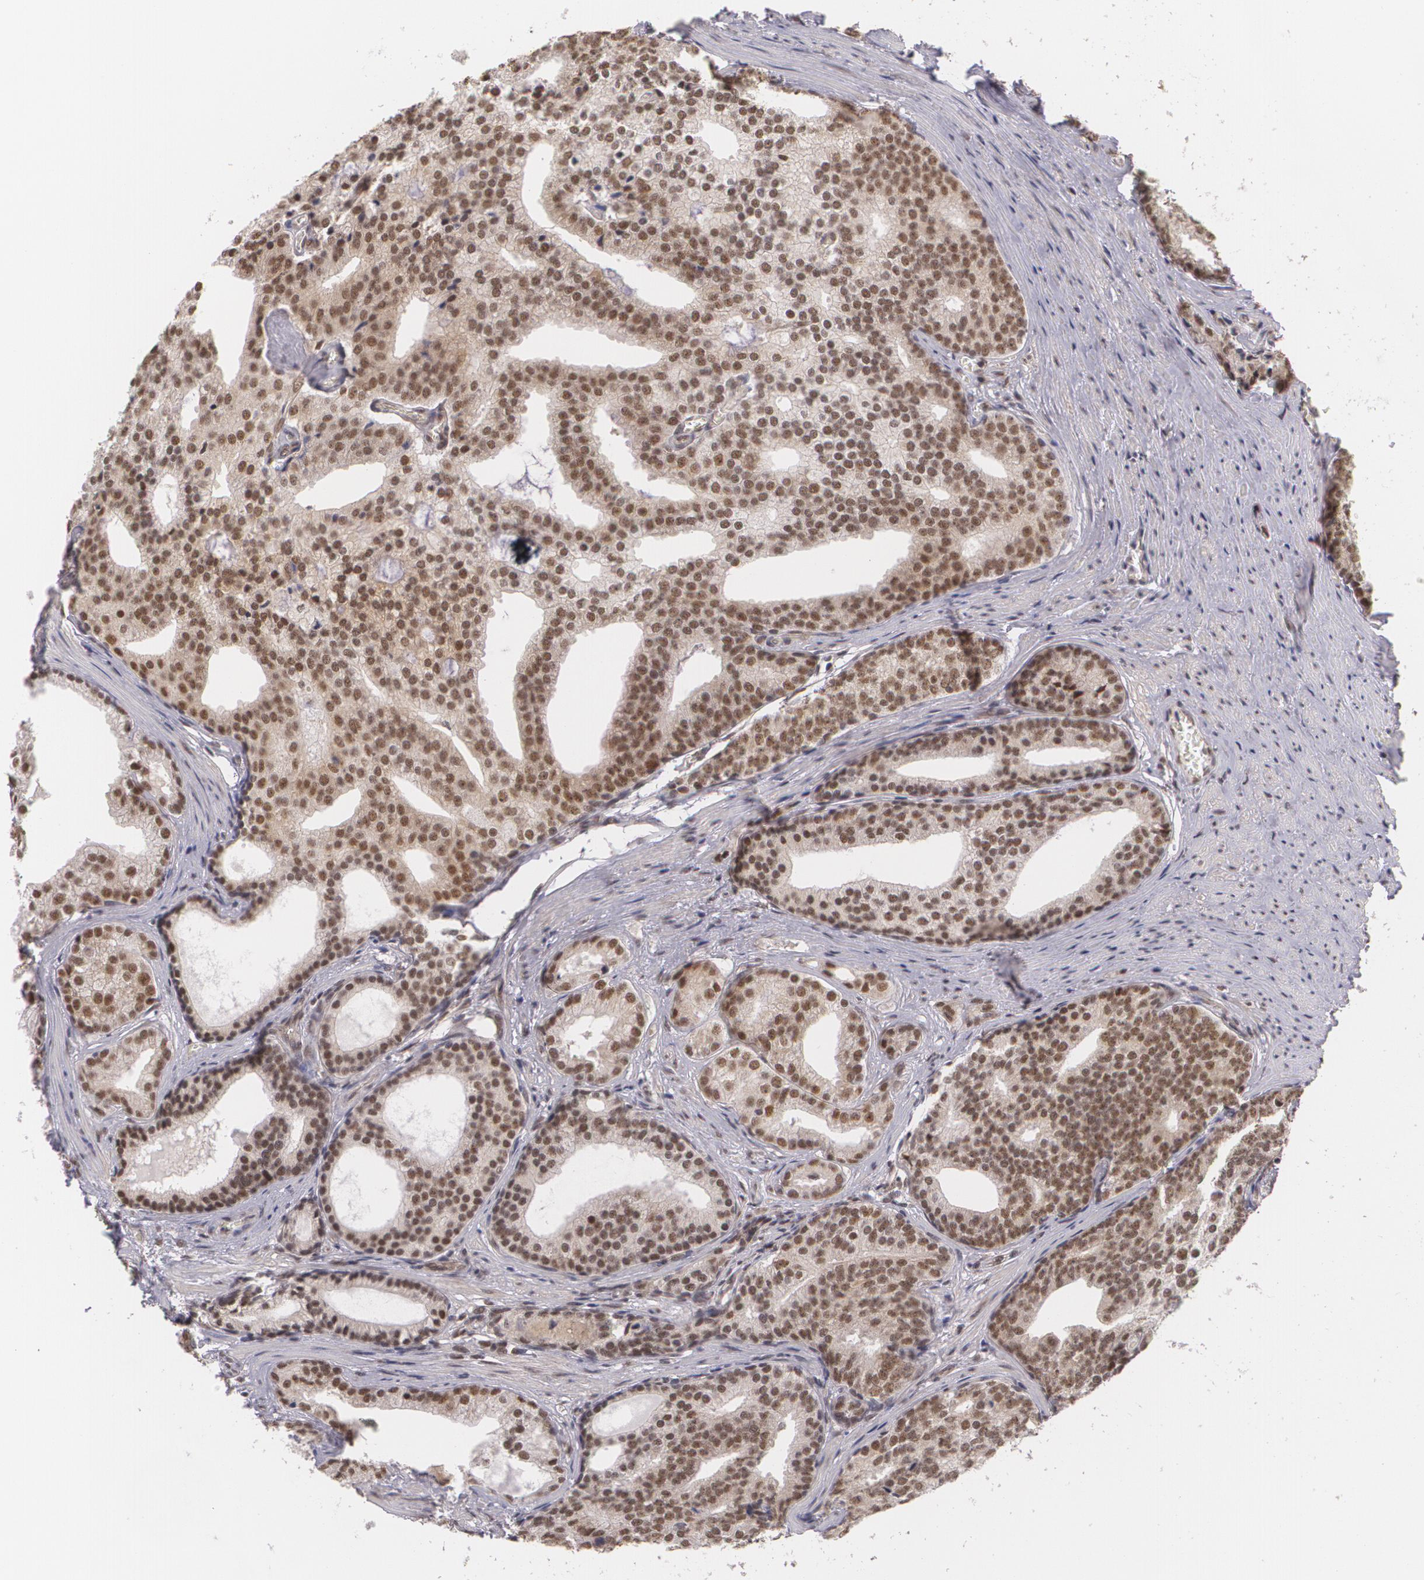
{"staining": {"intensity": "moderate", "quantity": ">75%", "location": "nuclear"}, "tissue": "prostate cancer", "cell_type": "Tumor cells", "image_type": "cancer", "snomed": [{"axis": "morphology", "description": "Adenocarcinoma, Low grade"}, {"axis": "topography", "description": "Prostate"}], "caption": "Protein expression by immunohistochemistry displays moderate nuclear positivity in about >75% of tumor cells in prostate cancer. The protein is stained brown, and the nuclei are stained in blue (DAB (3,3'-diaminobenzidine) IHC with brightfield microscopy, high magnification).", "gene": "ALX1", "patient": {"sex": "male", "age": 71}}